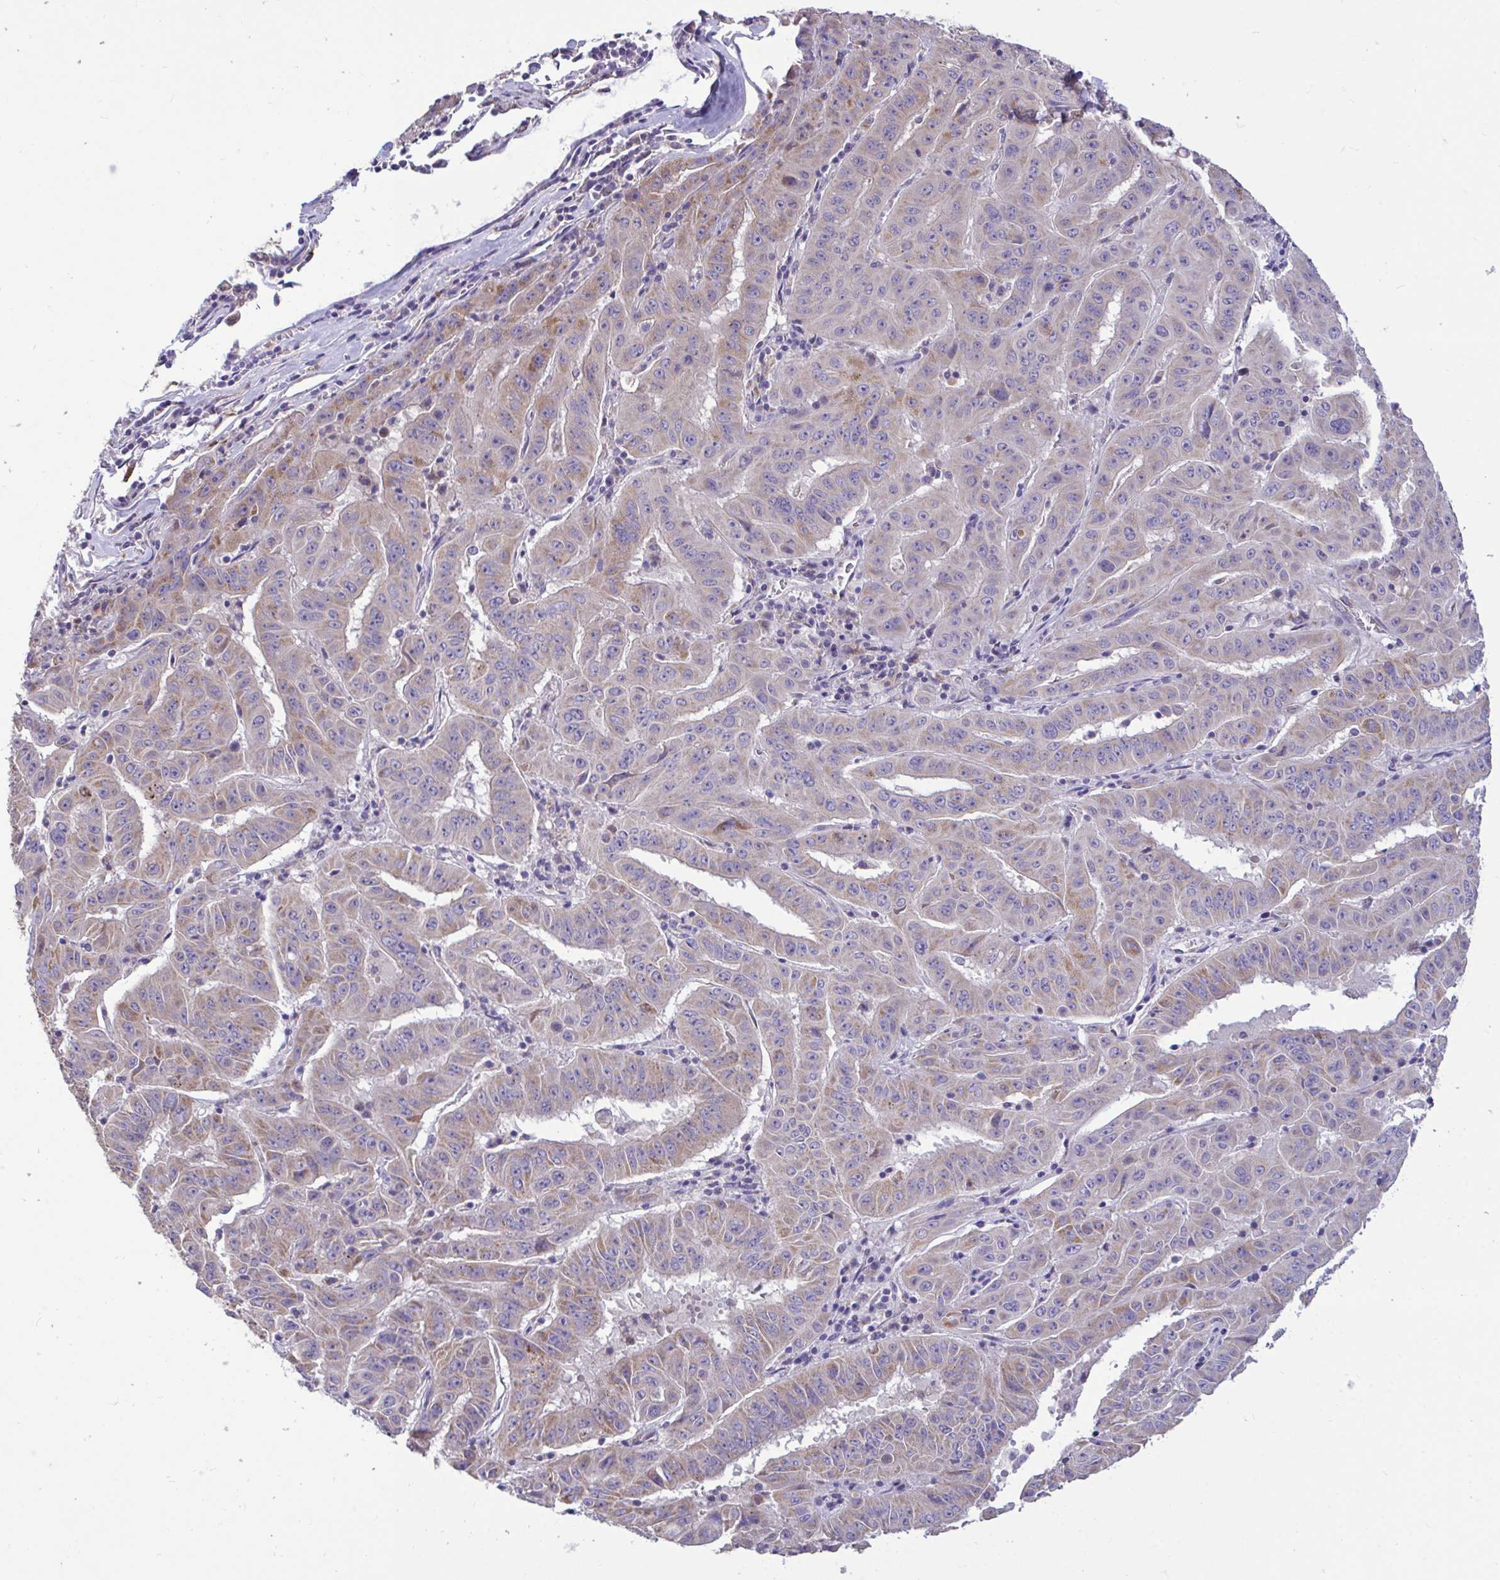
{"staining": {"intensity": "weak", "quantity": "25%-75%", "location": "cytoplasmic/membranous"}, "tissue": "pancreatic cancer", "cell_type": "Tumor cells", "image_type": "cancer", "snomed": [{"axis": "morphology", "description": "Adenocarcinoma, NOS"}, {"axis": "topography", "description": "Pancreas"}], "caption": "Immunohistochemical staining of adenocarcinoma (pancreatic) displays low levels of weak cytoplasmic/membranous protein staining in about 25%-75% of tumor cells. (DAB IHC with brightfield microscopy, high magnification).", "gene": "SARS2", "patient": {"sex": "male", "age": 63}}